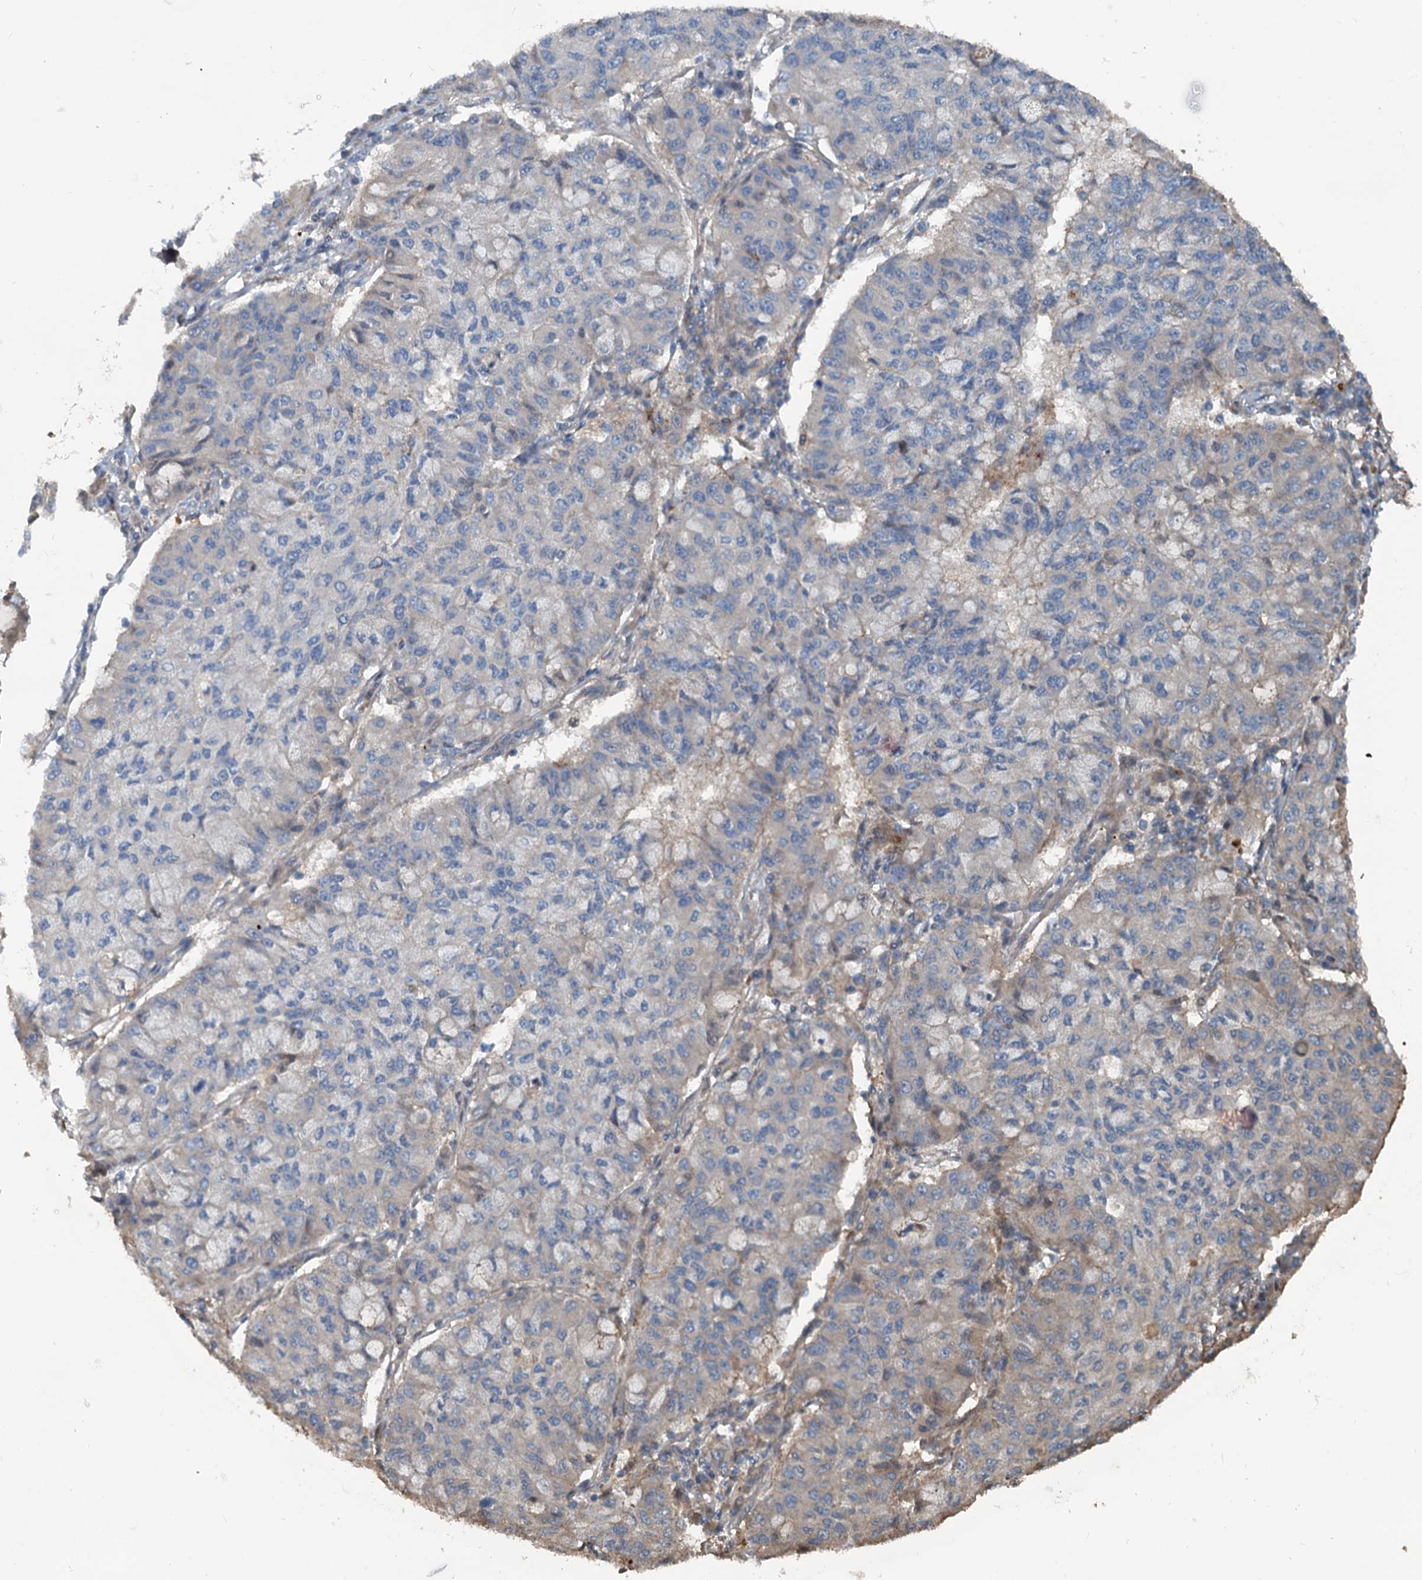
{"staining": {"intensity": "weak", "quantity": "<25%", "location": "cytoplasmic/membranous"}, "tissue": "lung cancer", "cell_type": "Tumor cells", "image_type": "cancer", "snomed": [{"axis": "morphology", "description": "Squamous cell carcinoma, NOS"}, {"axis": "topography", "description": "Lung"}], "caption": "Immunohistochemical staining of human lung cancer (squamous cell carcinoma) displays no significant positivity in tumor cells.", "gene": "TEDC1", "patient": {"sex": "male", "age": 74}}